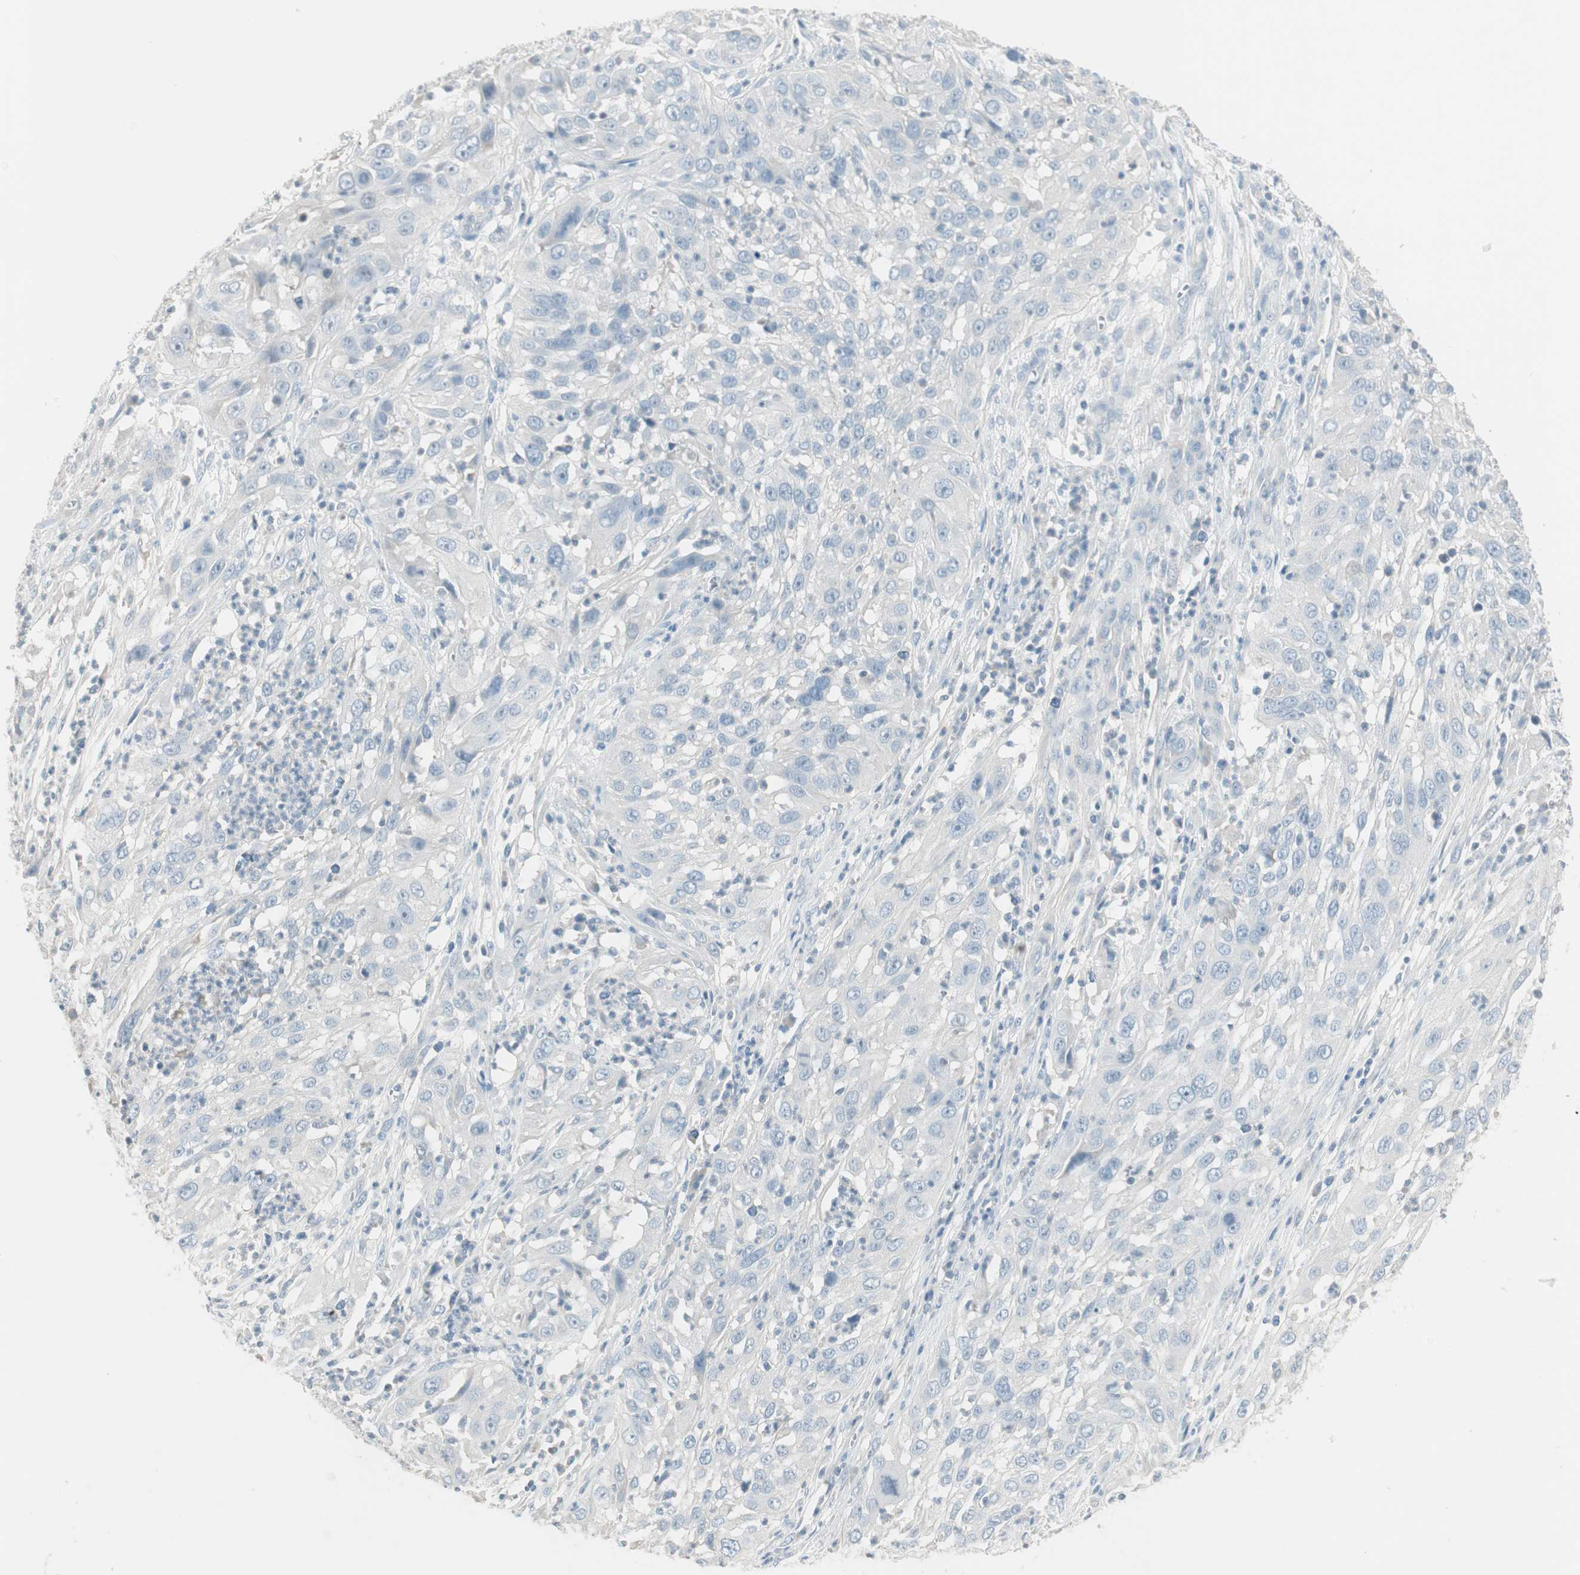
{"staining": {"intensity": "negative", "quantity": "none", "location": "none"}, "tissue": "cervical cancer", "cell_type": "Tumor cells", "image_type": "cancer", "snomed": [{"axis": "morphology", "description": "Squamous cell carcinoma, NOS"}, {"axis": "topography", "description": "Cervix"}], "caption": "Photomicrograph shows no significant protein staining in tumor cells of cervical cancer (squamous cell carcinoma).", "gene": "ITLN2", "patient": {"sex": "female", "age": 32}}